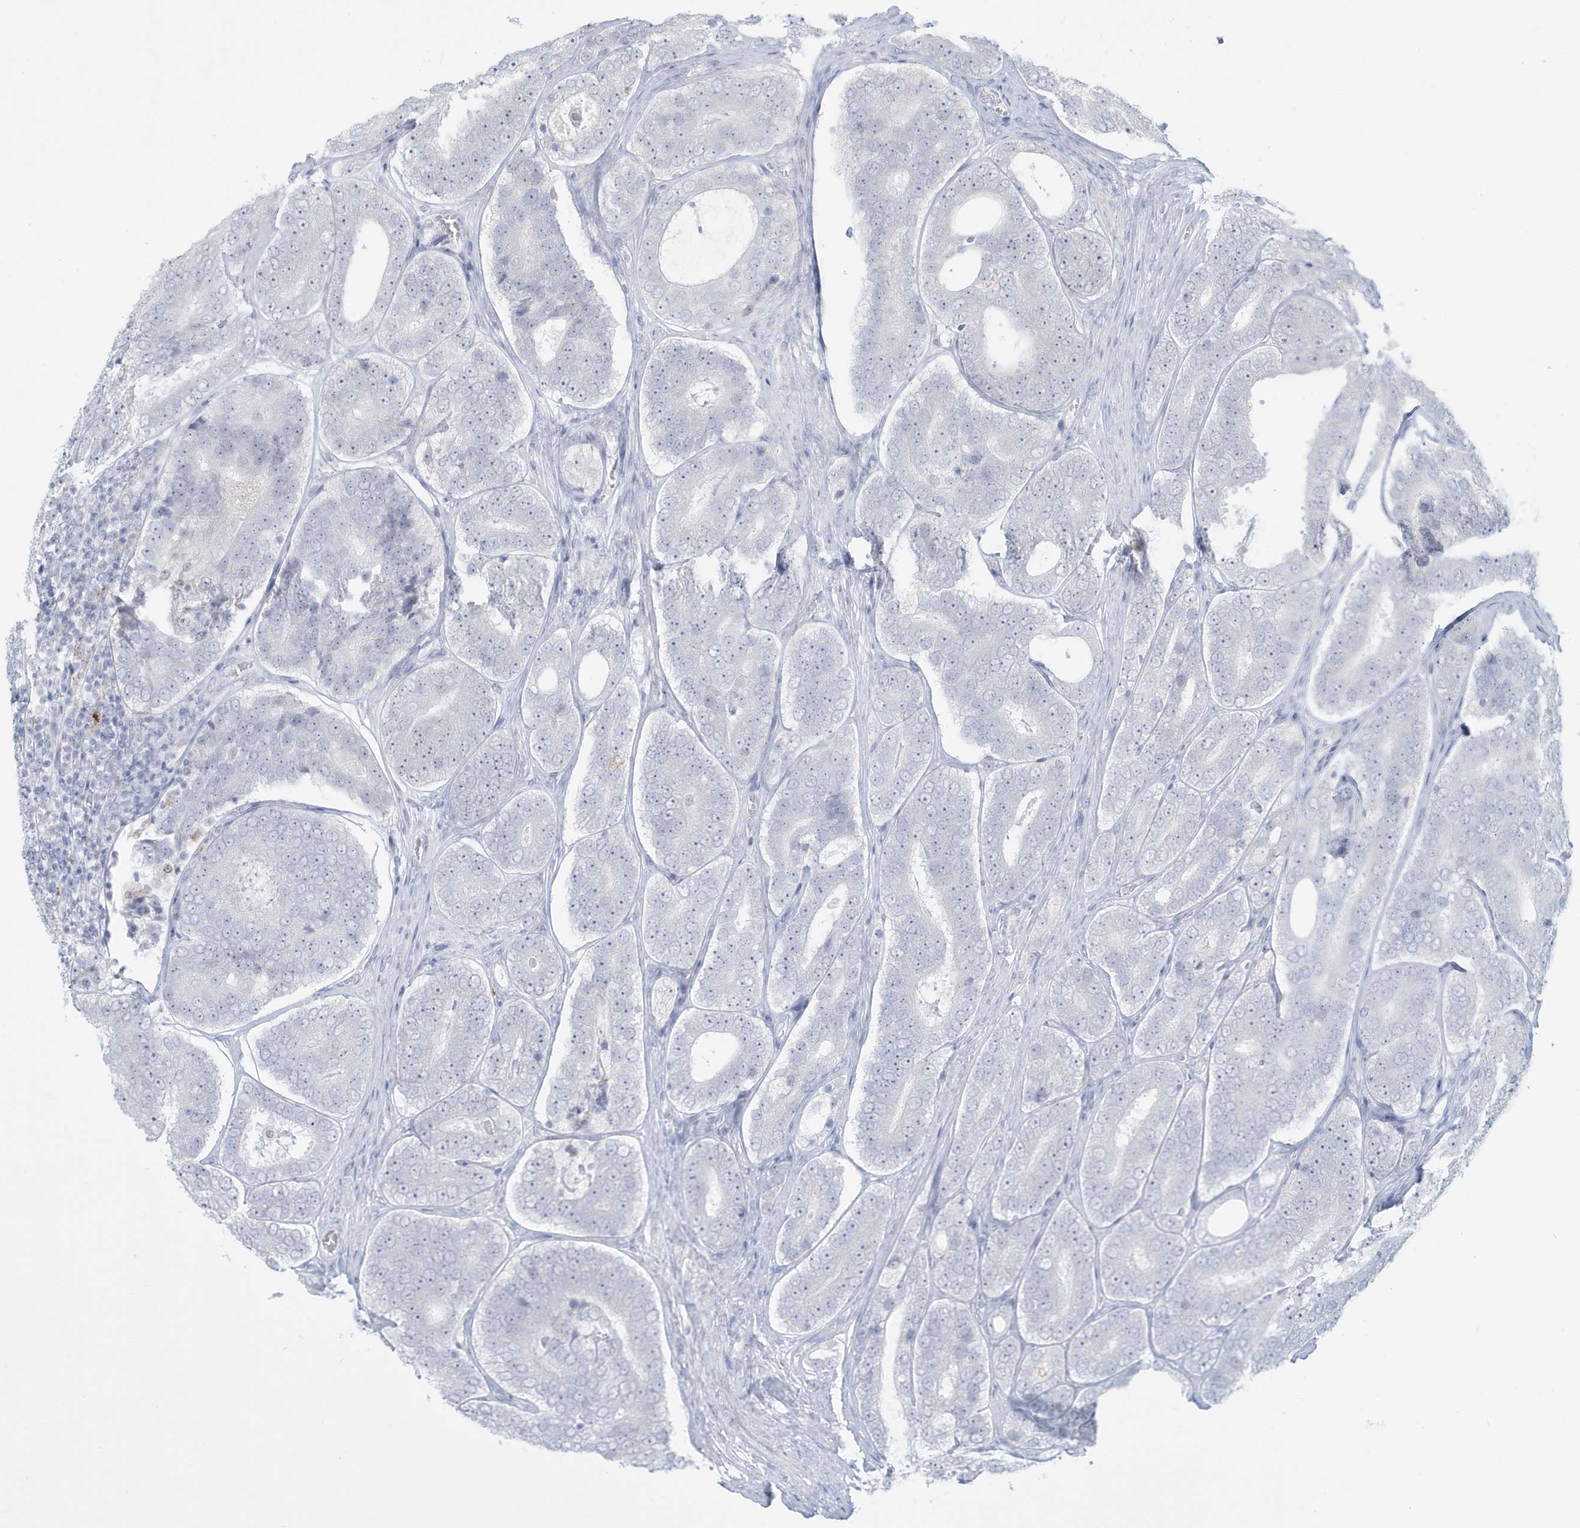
{"staining": {"intensity": "negative", "quantity": "none", "location": "none"}, "tissue": "prostate cancer", "cell_type": "Tumor cells", "image_type": "cancer", "snomed": [{"axis": "morphology", "description": "Adenocarcinoma, High grade"}, {"axis": "topography", "description": "Prostate"}], "caption": "An IHC photomicrograph of prostate cancer (adenocarcinoma (high-grade)) is shown. There is no staining in tumor cells of prostate cancer (adenocarcinoma (high-grade)).", "gene": "HERC6", "patient": {"sex": "male", "age": 56}}